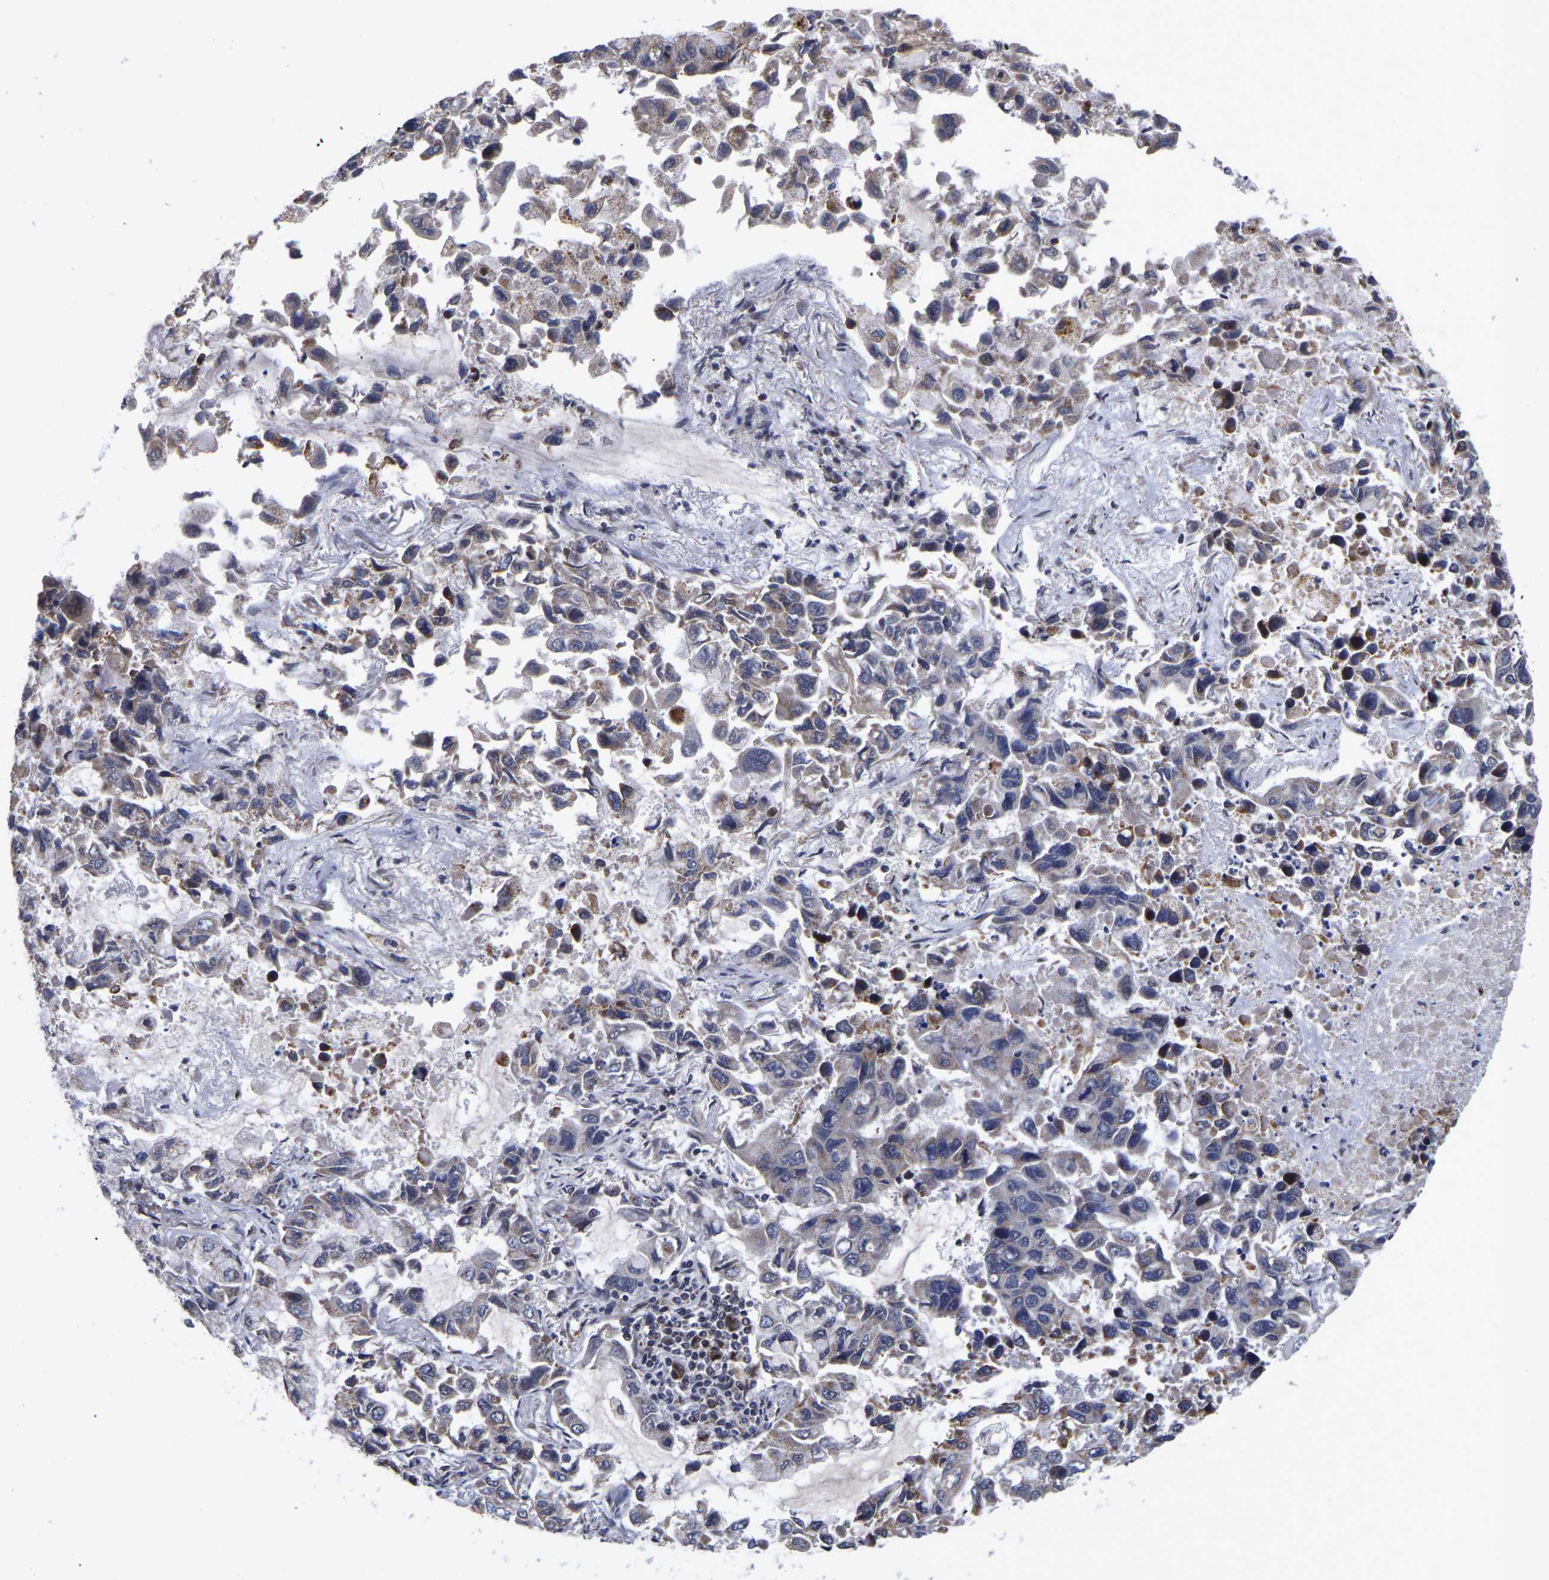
{"staining": {"intensity": "weak", "quantity": "25%-75%", "location": "cytoplasmic/membranous"}, "tissue": "lung cancer", "cell_type": "Tumor cells", "image_type": "cancer", "snomed": [{"axis": "morphology", "description": "Adenocarcinoma, NOS"}, {"axis": "topography", "description": "Lung"}], "caption": "Human adenocarcinoma (lung) stained with a protein marker demonstrates weak staining in tumor cells.", "gene": "JUNB", "patient": {"sex": "male", "age": 64}}